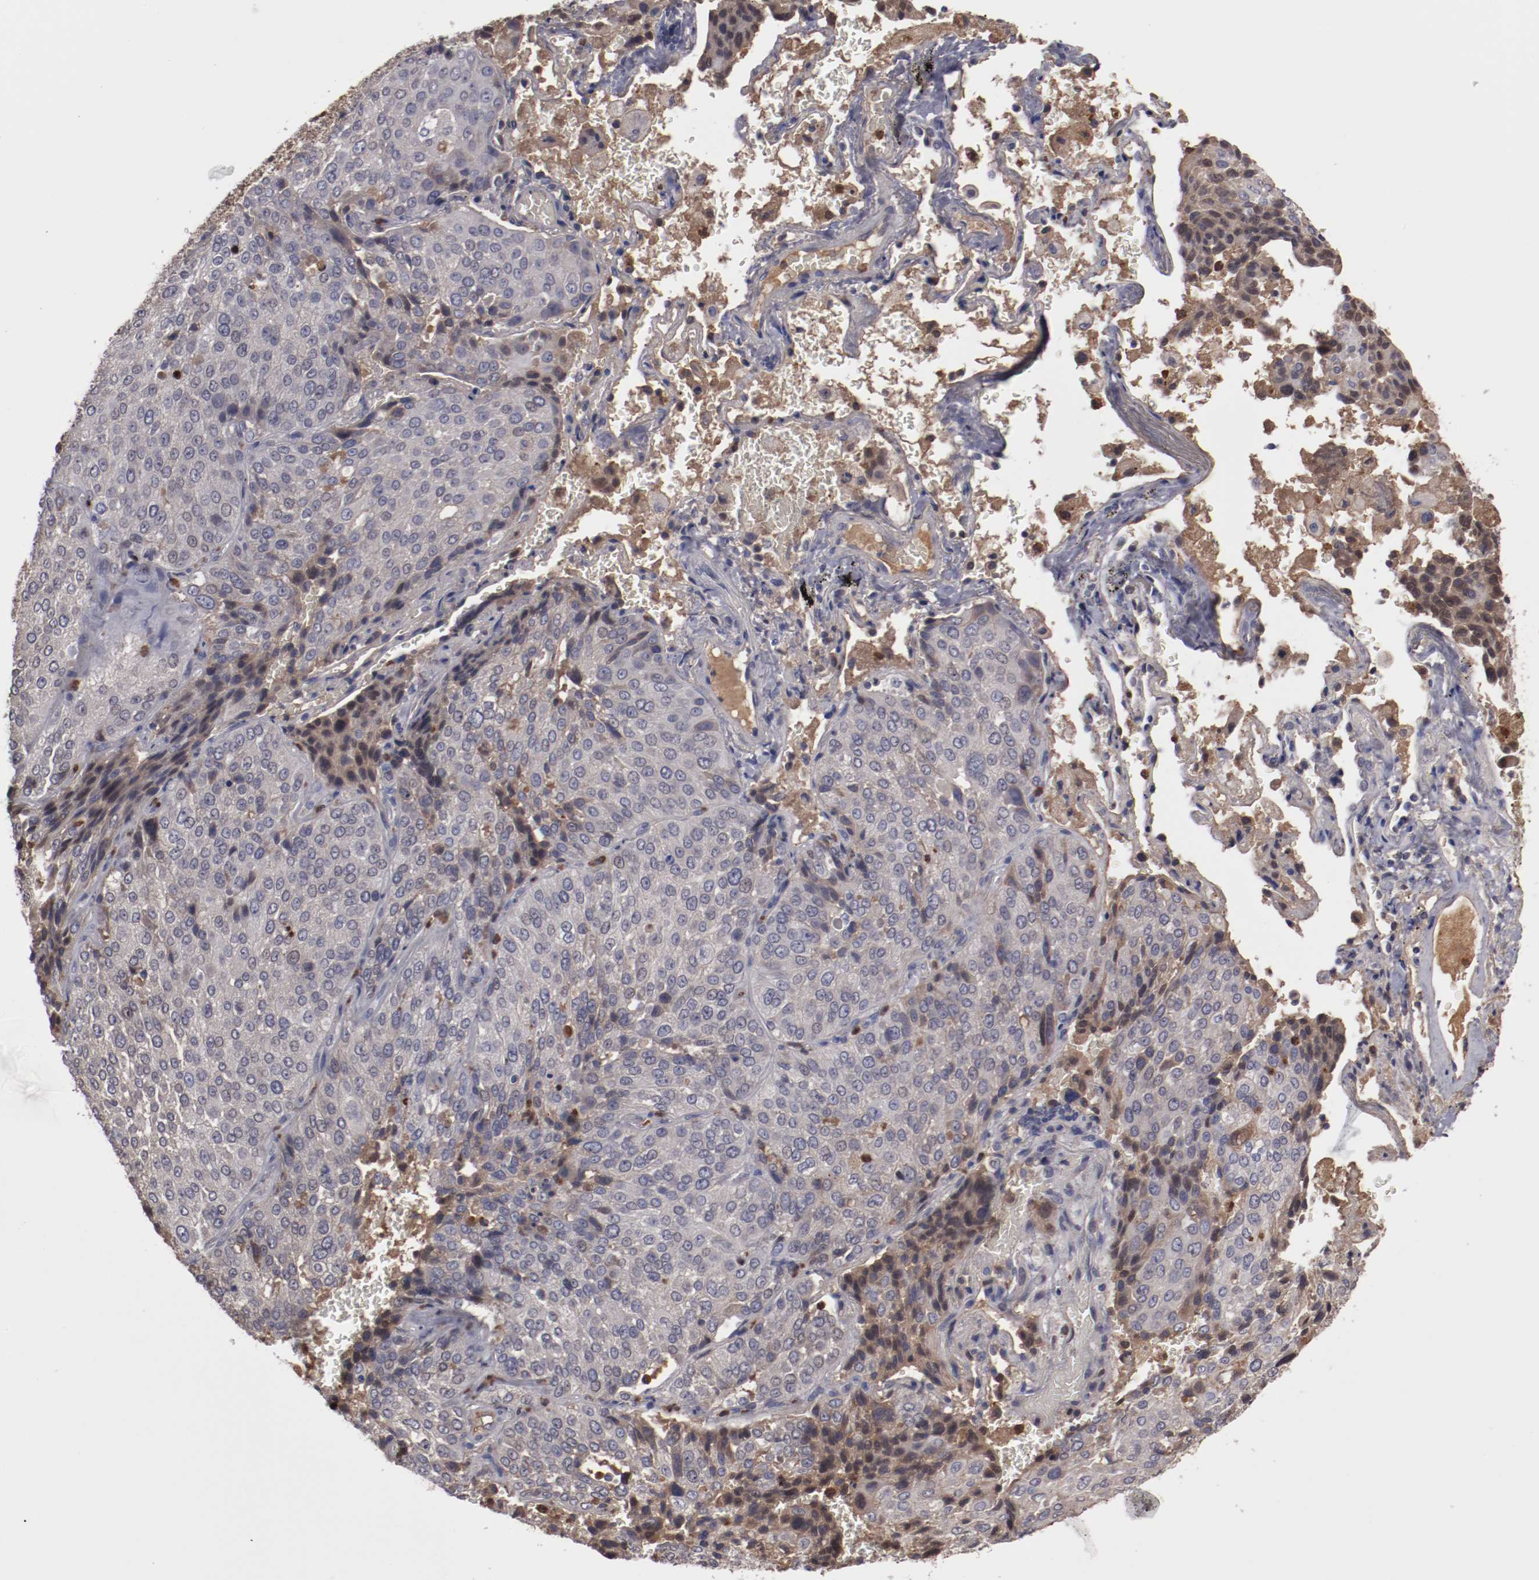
{"staining": {"intensity": "weak", "quantity": "<25%", "location": "cytoplasmic/membranous"}, "tissue": "lung cancer", "cell_type": "Tumor cells", "image_type": "cancer", "snomed": [{"axis": "morphology", "description": "Squamous cell carcinoma, NOS"}, {"axis": "topography", "description": "Lung"}], "caption": "Immunohistochemistry (IHC) of human lung cancer displays no positivity in tumor cells.", "gene": "SERPINA7", "patient": {"sex": "male", "age": 54}}